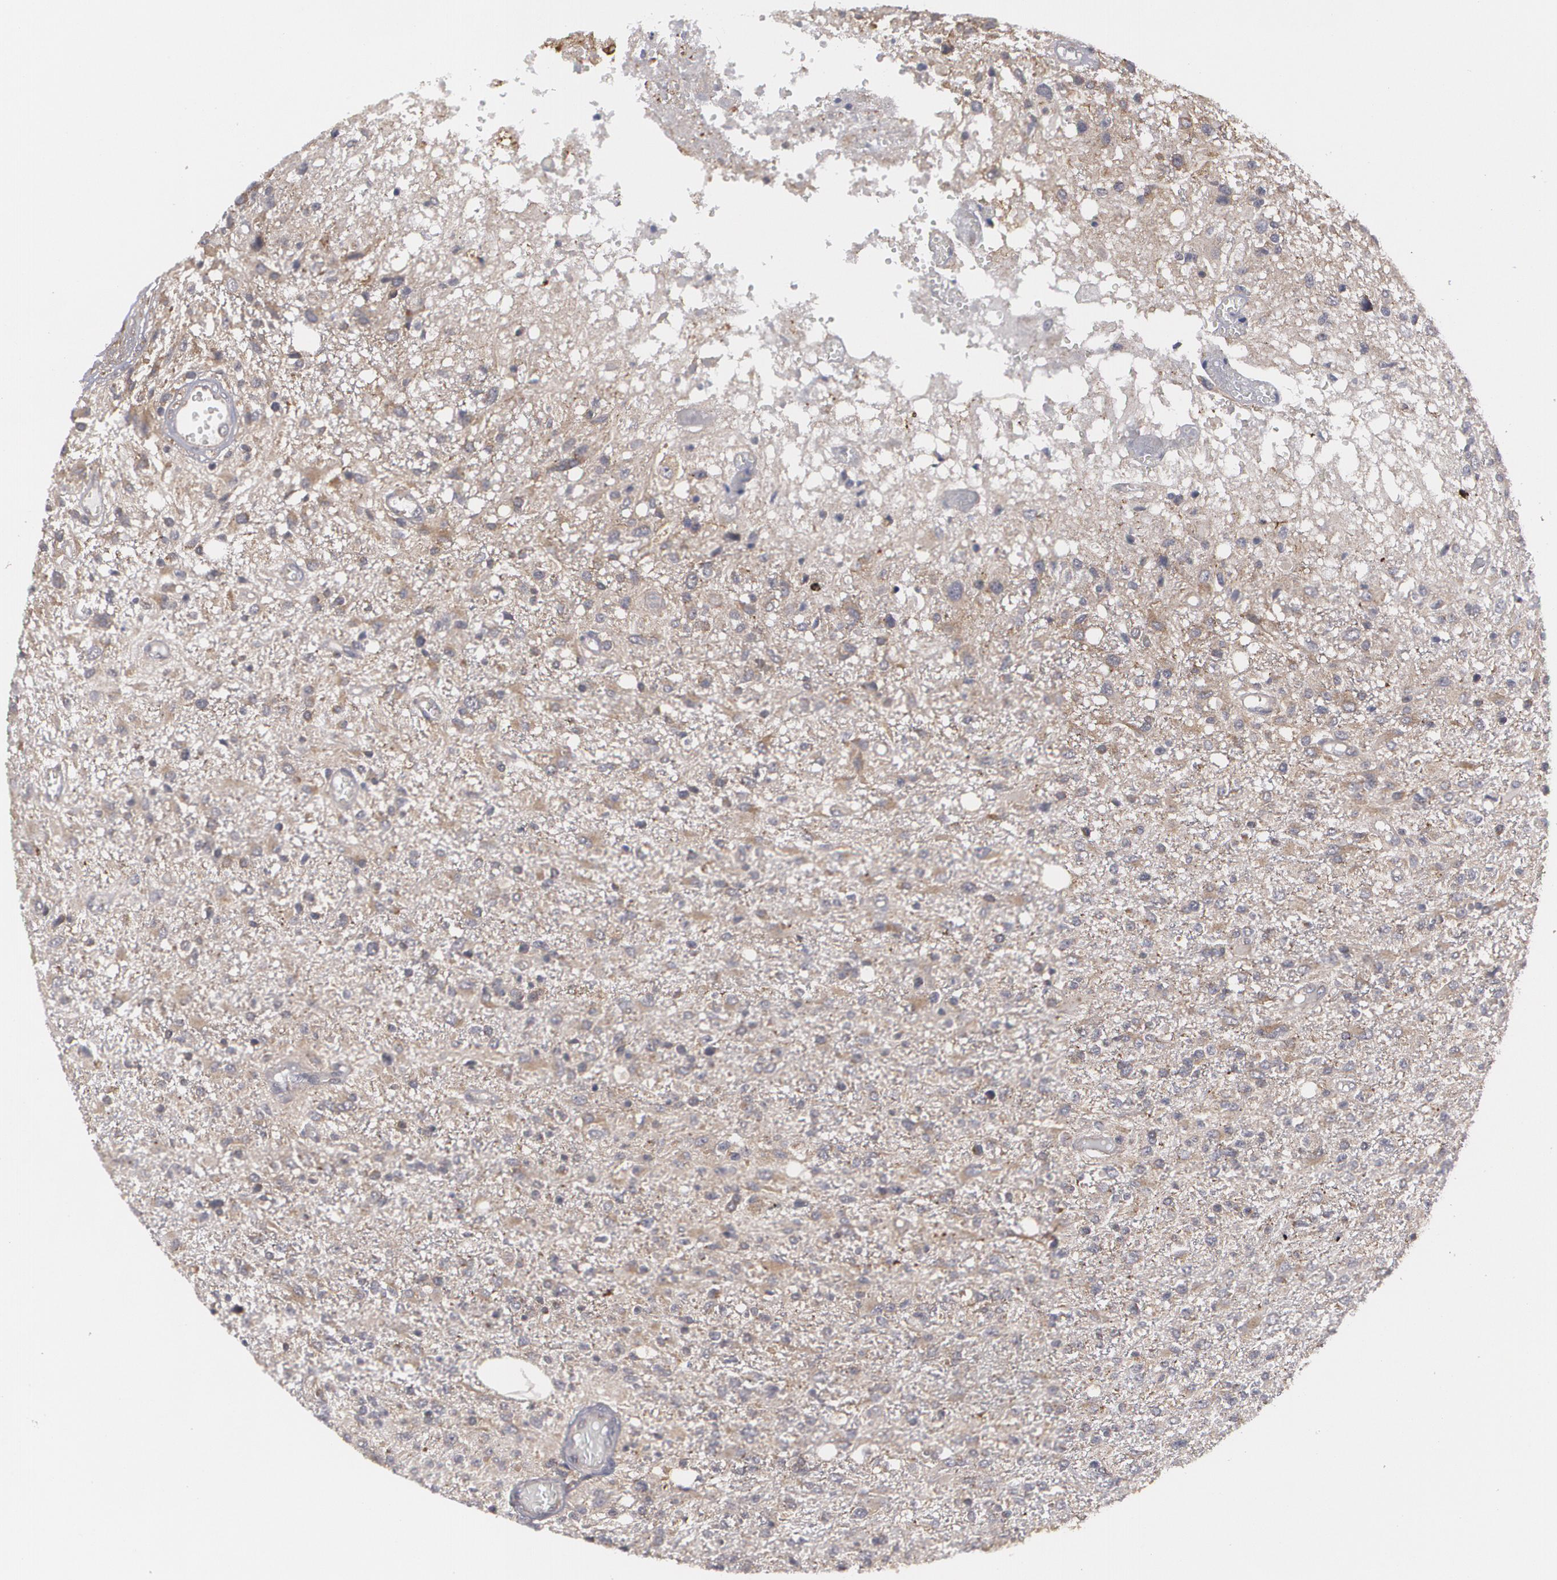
{"staining": {"intensity": "weak", "quantity": ">75%", "location": "cytoplasmic/membranous"}, "tissue": "glioma", "cell_type": "Tumor cells", "image_type": "cancer", "snomed": [{"axis": "morphology", "description": "Glioma, malignant, High grade"}, {"axis": "topography", "description": "Cerebral cortex"}], "caption": "Protein staining of malignant glioma (high-grade) tissue demonstrates weak cytoplasmic/membranous expression in about >75% of tumor cells.", "gene": "BMP6", "patient": {"sex": "male", "age": 76}}